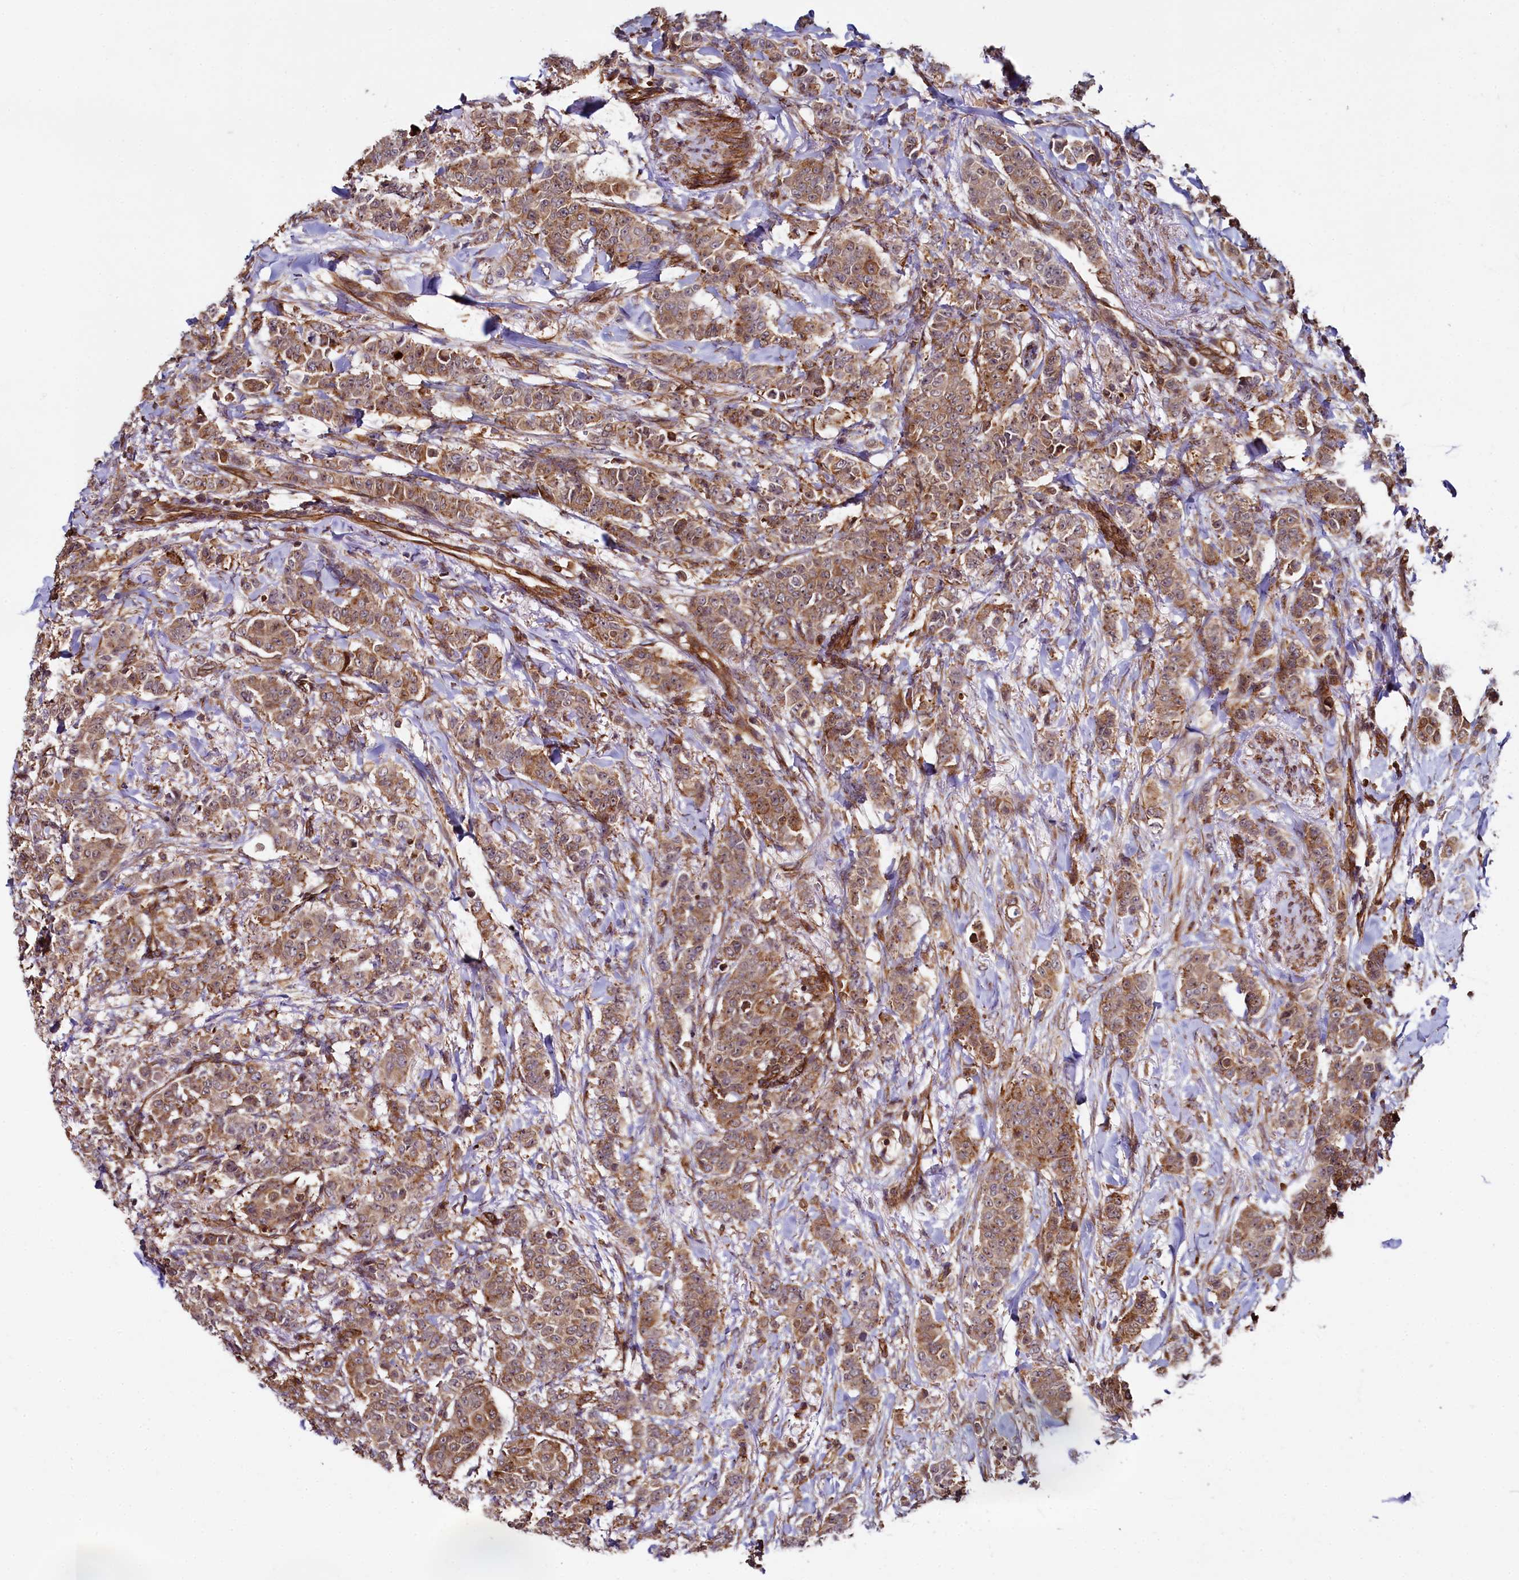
{"staining": {"intensity": "moderate", "quantity": ">75%", "location": "cytoplasmic/membranous"}, "tissue": "breast cancer", "cell_type": "Tumor cells", "image_type": "cancer", "snomed": [{"axis": "morphology", "description": "Duct carcinoma"}, {"axis": "topography", "description": "Breast"}], "caption": "Tumor cells reveal medium levels of moderate cytoplasmic/membranous positivity in approximately >75% of cells in human breast cancer.", "gene": "SVIP", "patient": {"sex": "female", "age": 40}}